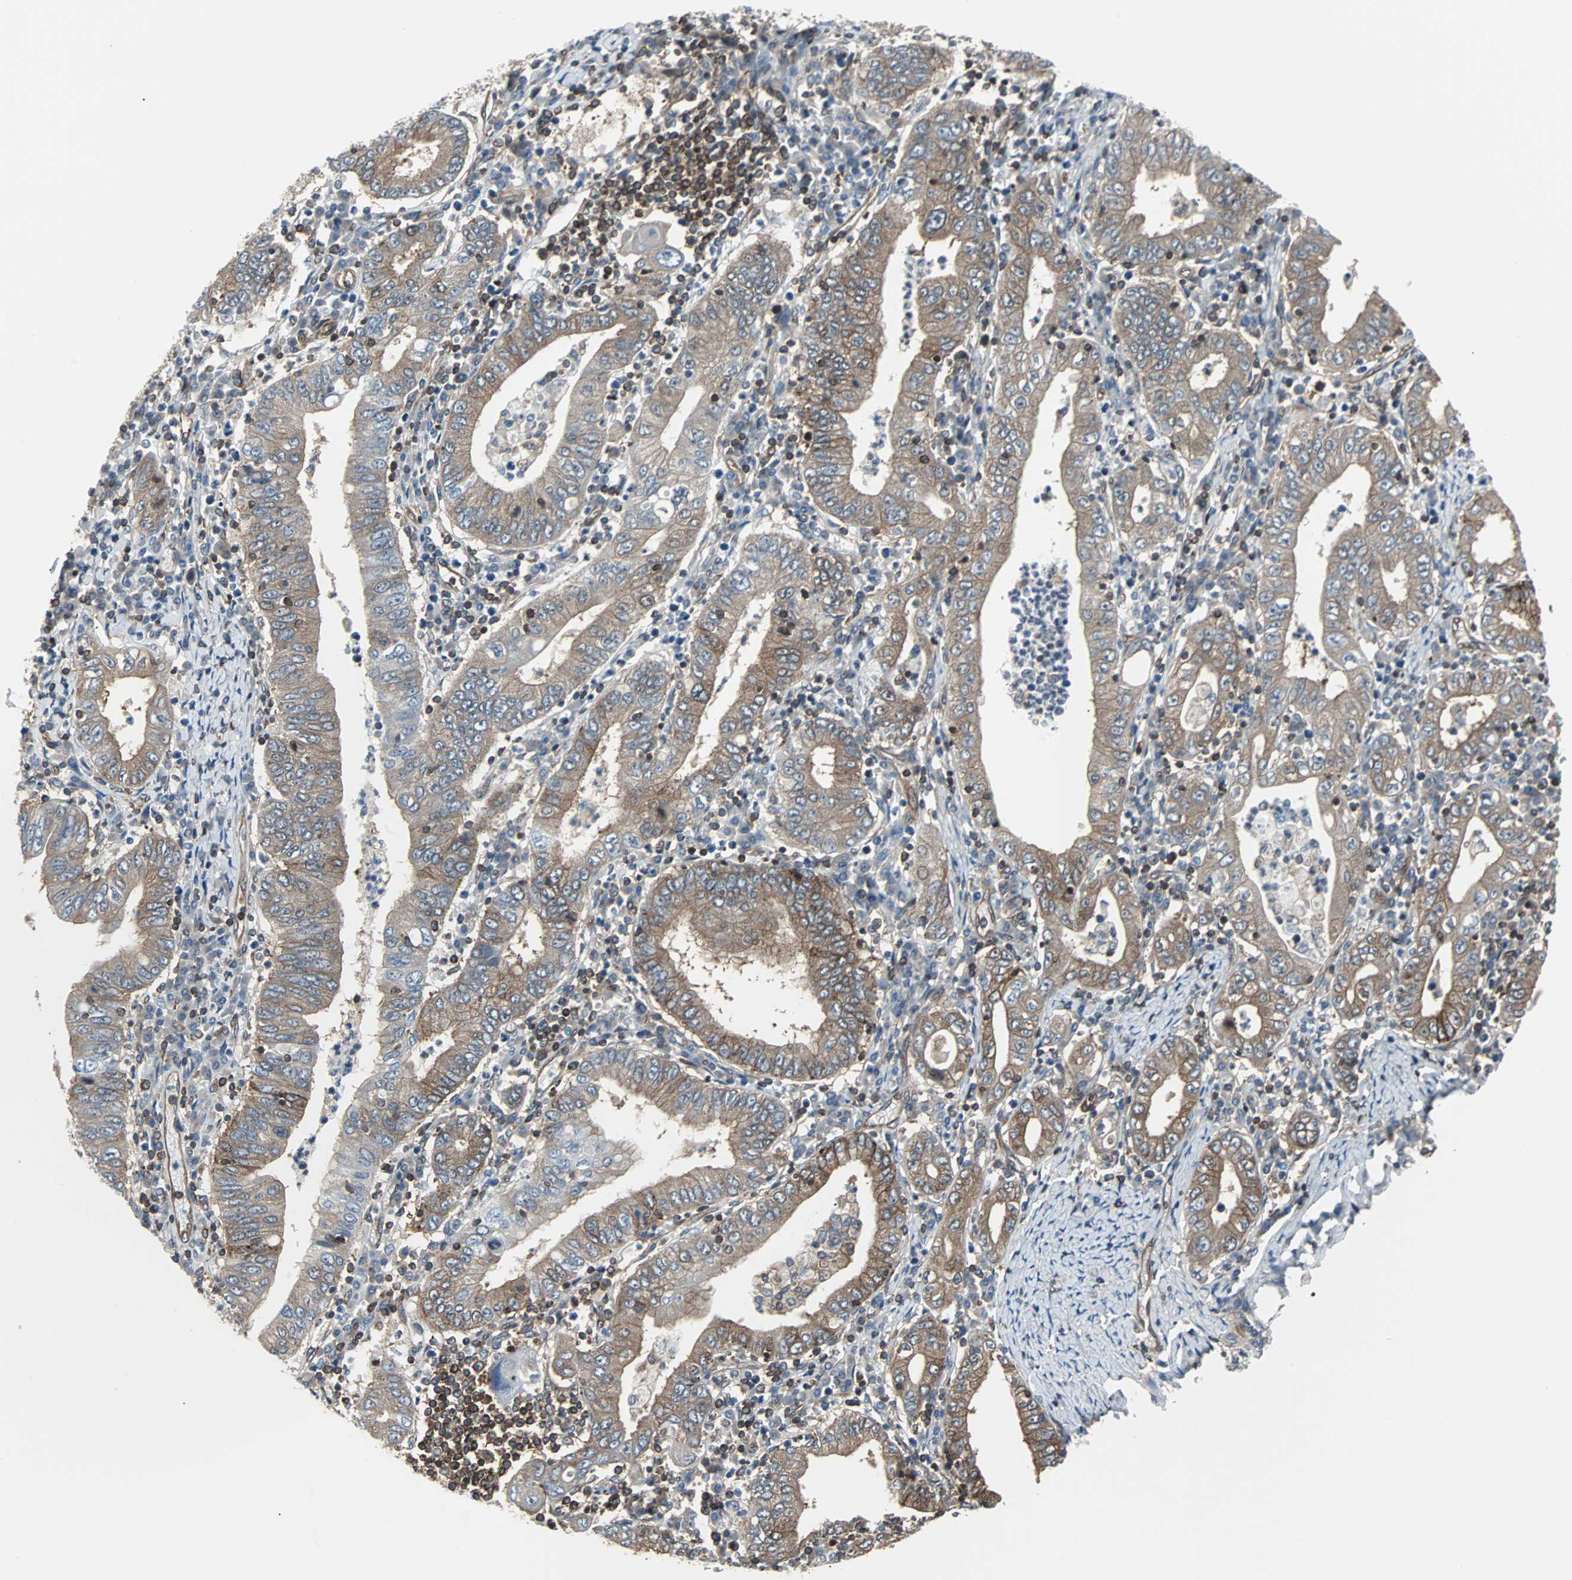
{"staining": {"intensity": "moderate", "quantity": ">75%", "location": "cytoplasmic/membranous"}, "tissue": "stomach cancer", "cell_type": "Tumor cells", "image_type": "cancer", "snomed": [{"axis": "morphology", "description": "Normal tissue, NOS"}, {"axis": "morphology", "description": "Adenocarcinoma, NOS"}, {"axis": "topography", "description": "Esophagus"}, {"axis": "topography", "description": "Stomach, upper"}, {"axis": "topography", "description": "Peripheral nerve tissue"}], "caption": "The histopathology image displays immunohistochemical staining of stomach cancer (adenocarcinoma). There is moderate cytoplasmic/membranous positivity is identified in about >75% of tumor cells. The protein of interest is stained brown, and the nuclei are stained in blue (DAB (3,3'-diaminobenzidine) IHC with brightfield microscopy, high magnification).", "gene": "RELA", "patient": {"sex": "male", "age": 62}}